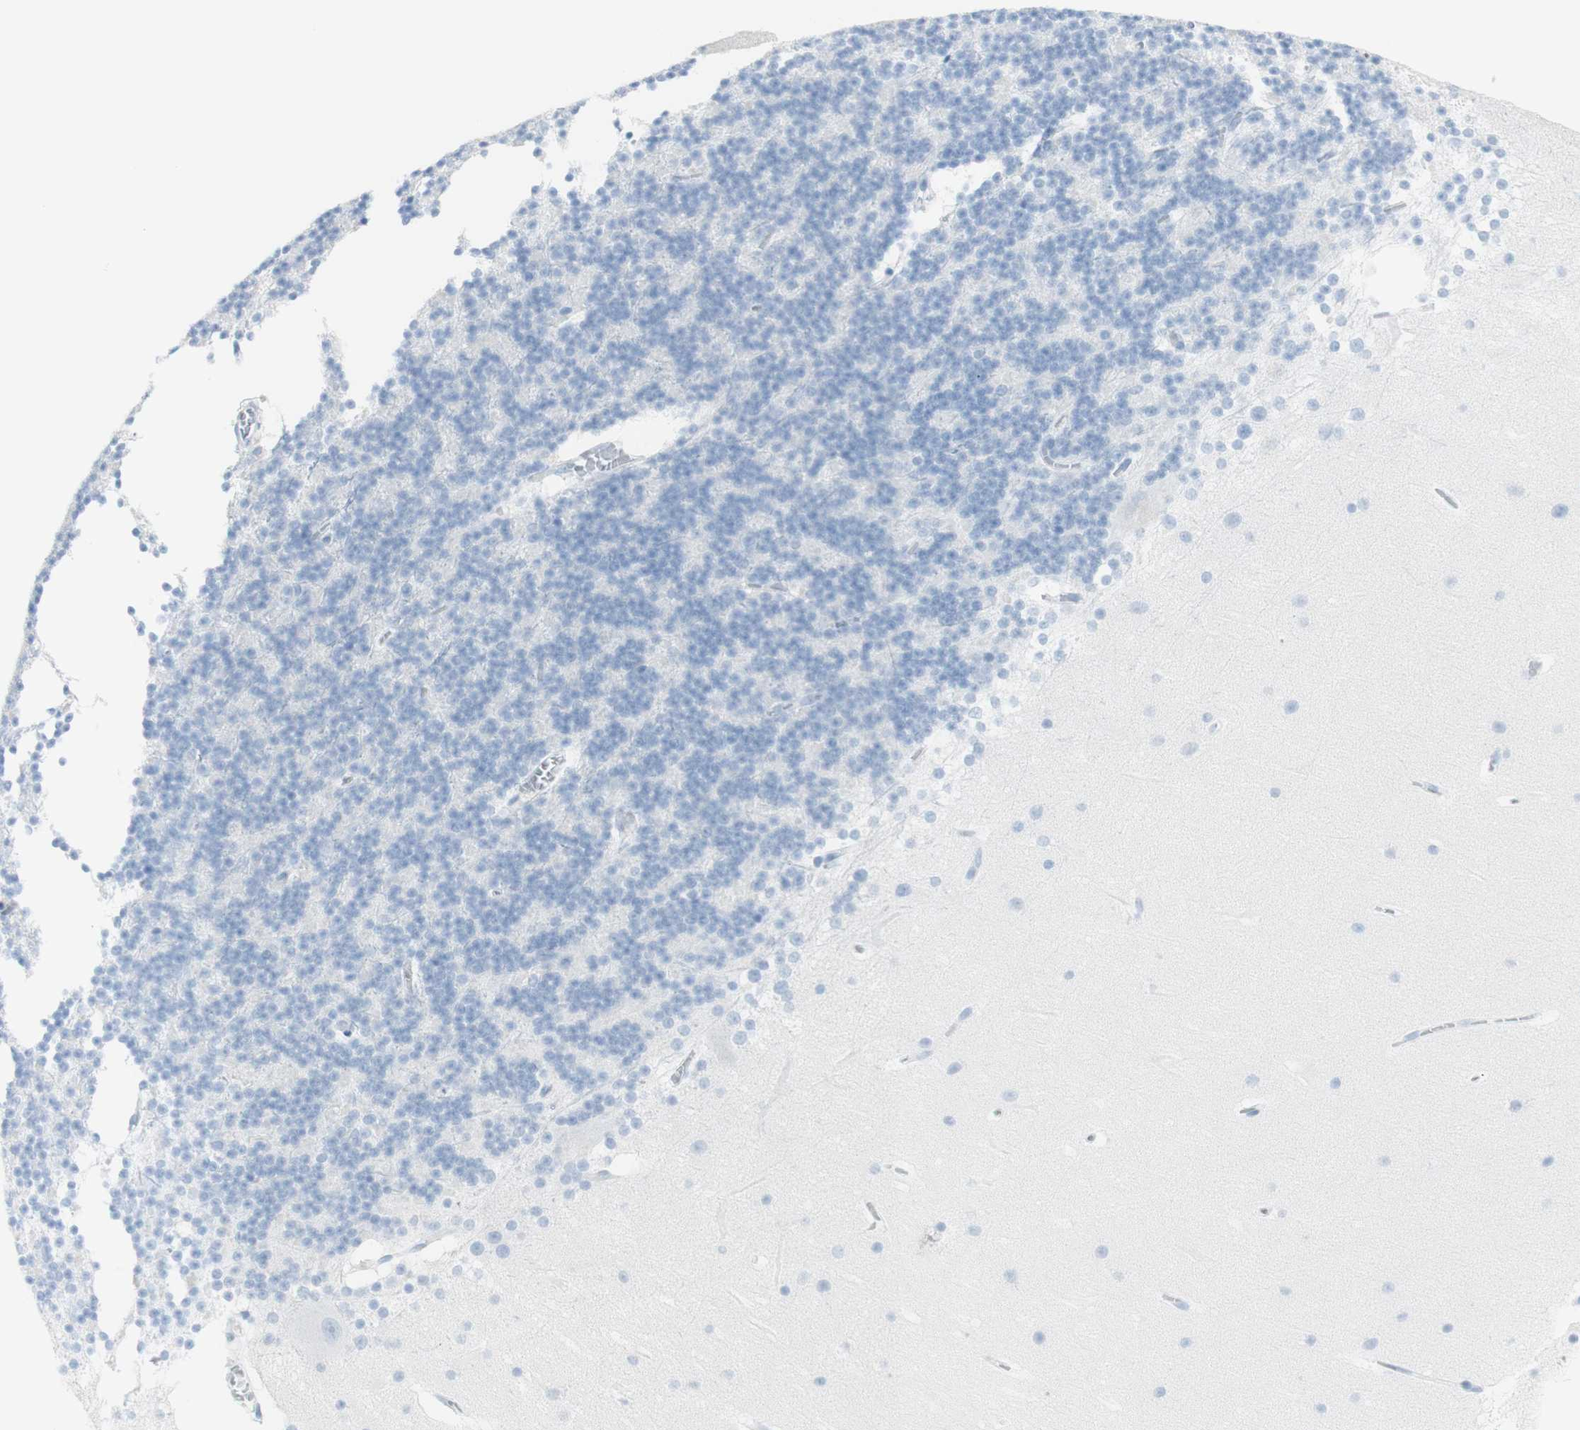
{"staining": {"intensity": "negative", "quantity": "none", "location": "none"}, "tissue": "cerebellum", "cell_type": "Cells in granular layer", "image_type": "normal", "snomed": [{"axis": "morphology", "description": "Normal tissue, NOS"}, {"axis": "topography", "description": "Cerebellum"}], "caption": "Immunohistochemistry of normal cerebellum displays no expression in cells in granular layer. The staining is performed using DAB (3,3'-diaminobenzidine) brown chromogen with nuclei counter-stained in using hematoxylin.", "gene": "NAPSA", "patient": {"sex": "female", "age": 19}}